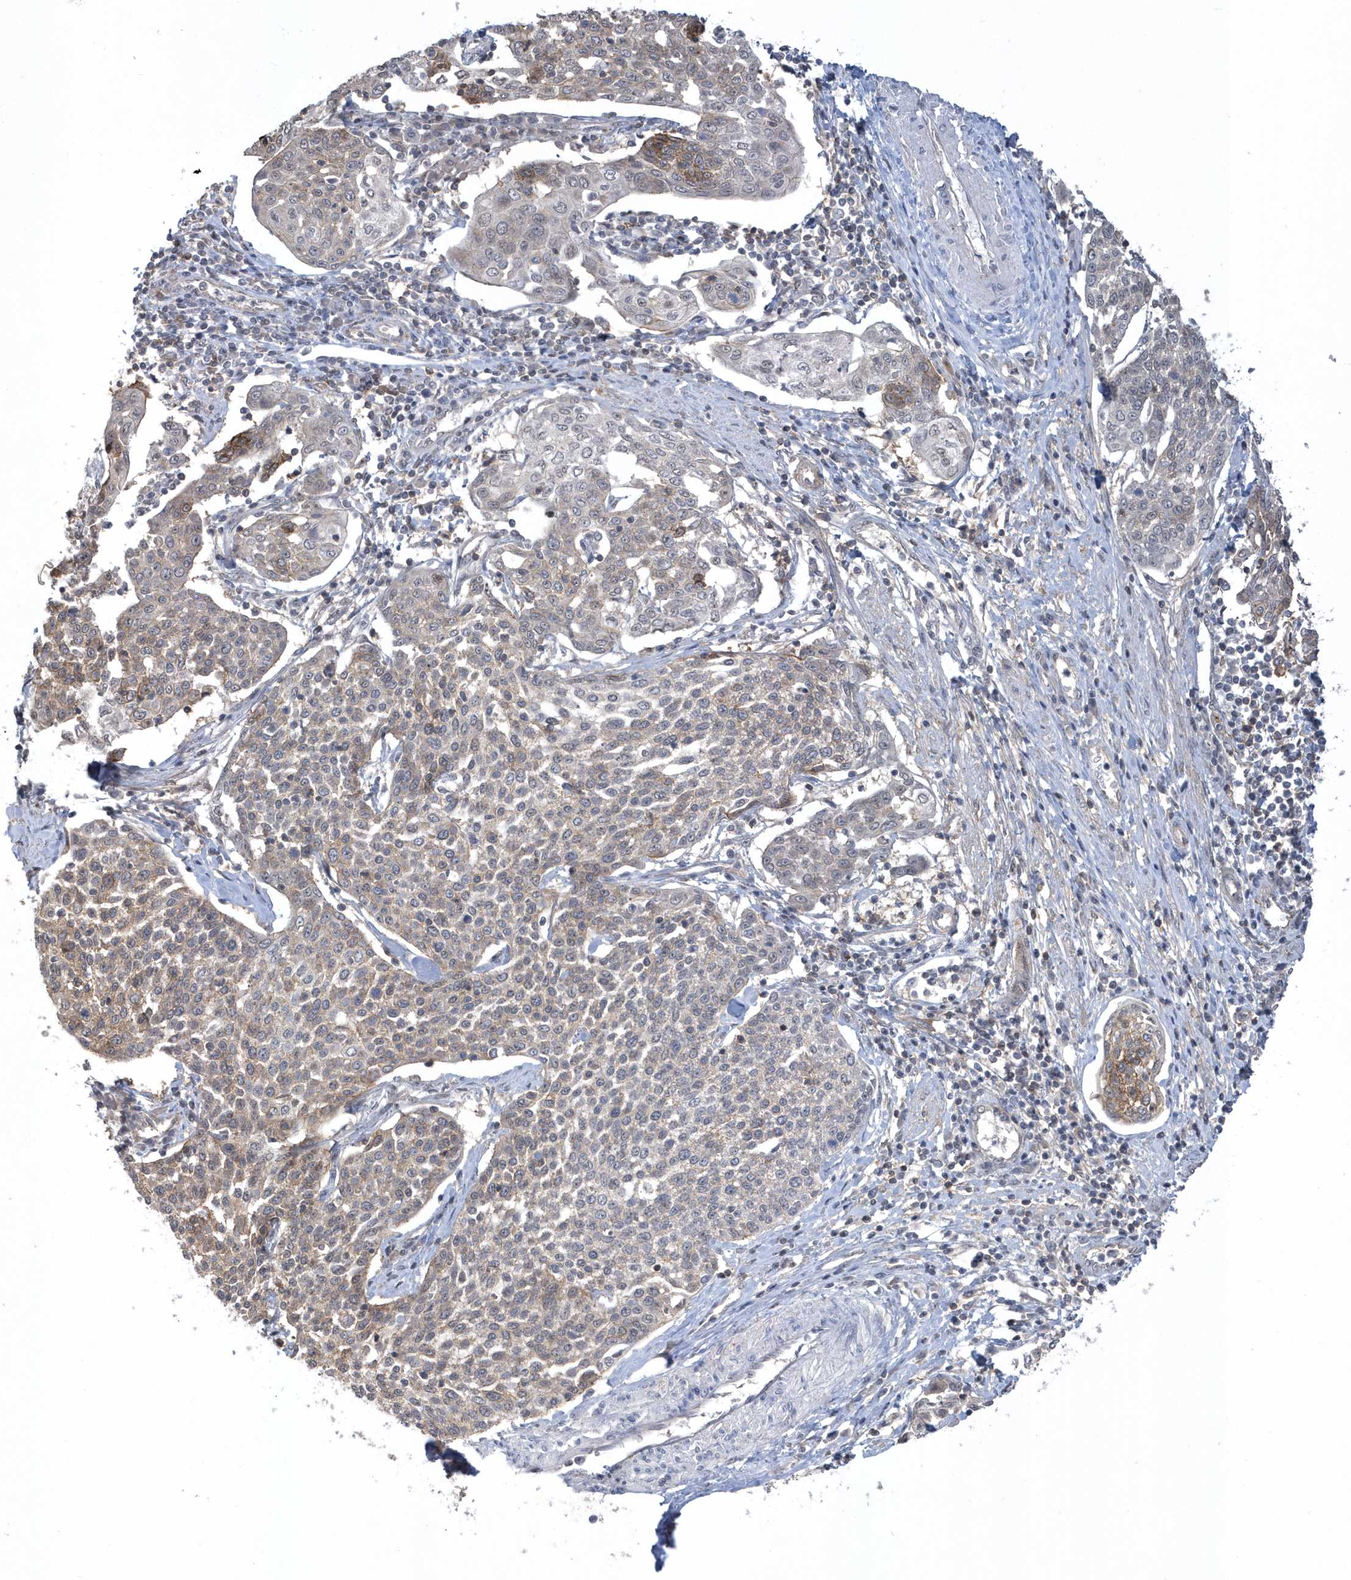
{"staining": {"intensity": "weak", "quantity": "25%-75%", "location": "cytoplasmic/membranous"}, "tissue": "cervical cancer", "cell_type": "Tumor cells", "image_type": "cancer", "snomed": [{"axis": "morphology", "description": "Squamous cell carcinoma, NOS"}, {"axis": "topography", "description": "Cervix"}], "caption": "Weak cytoplasmic/membranous positivity is appreciated in about 25%-75% of tumor cells in squamous cell carcinoma (cervical).", "gene": "CRIP3", "patient": {"sex": "female", "age": 34}}